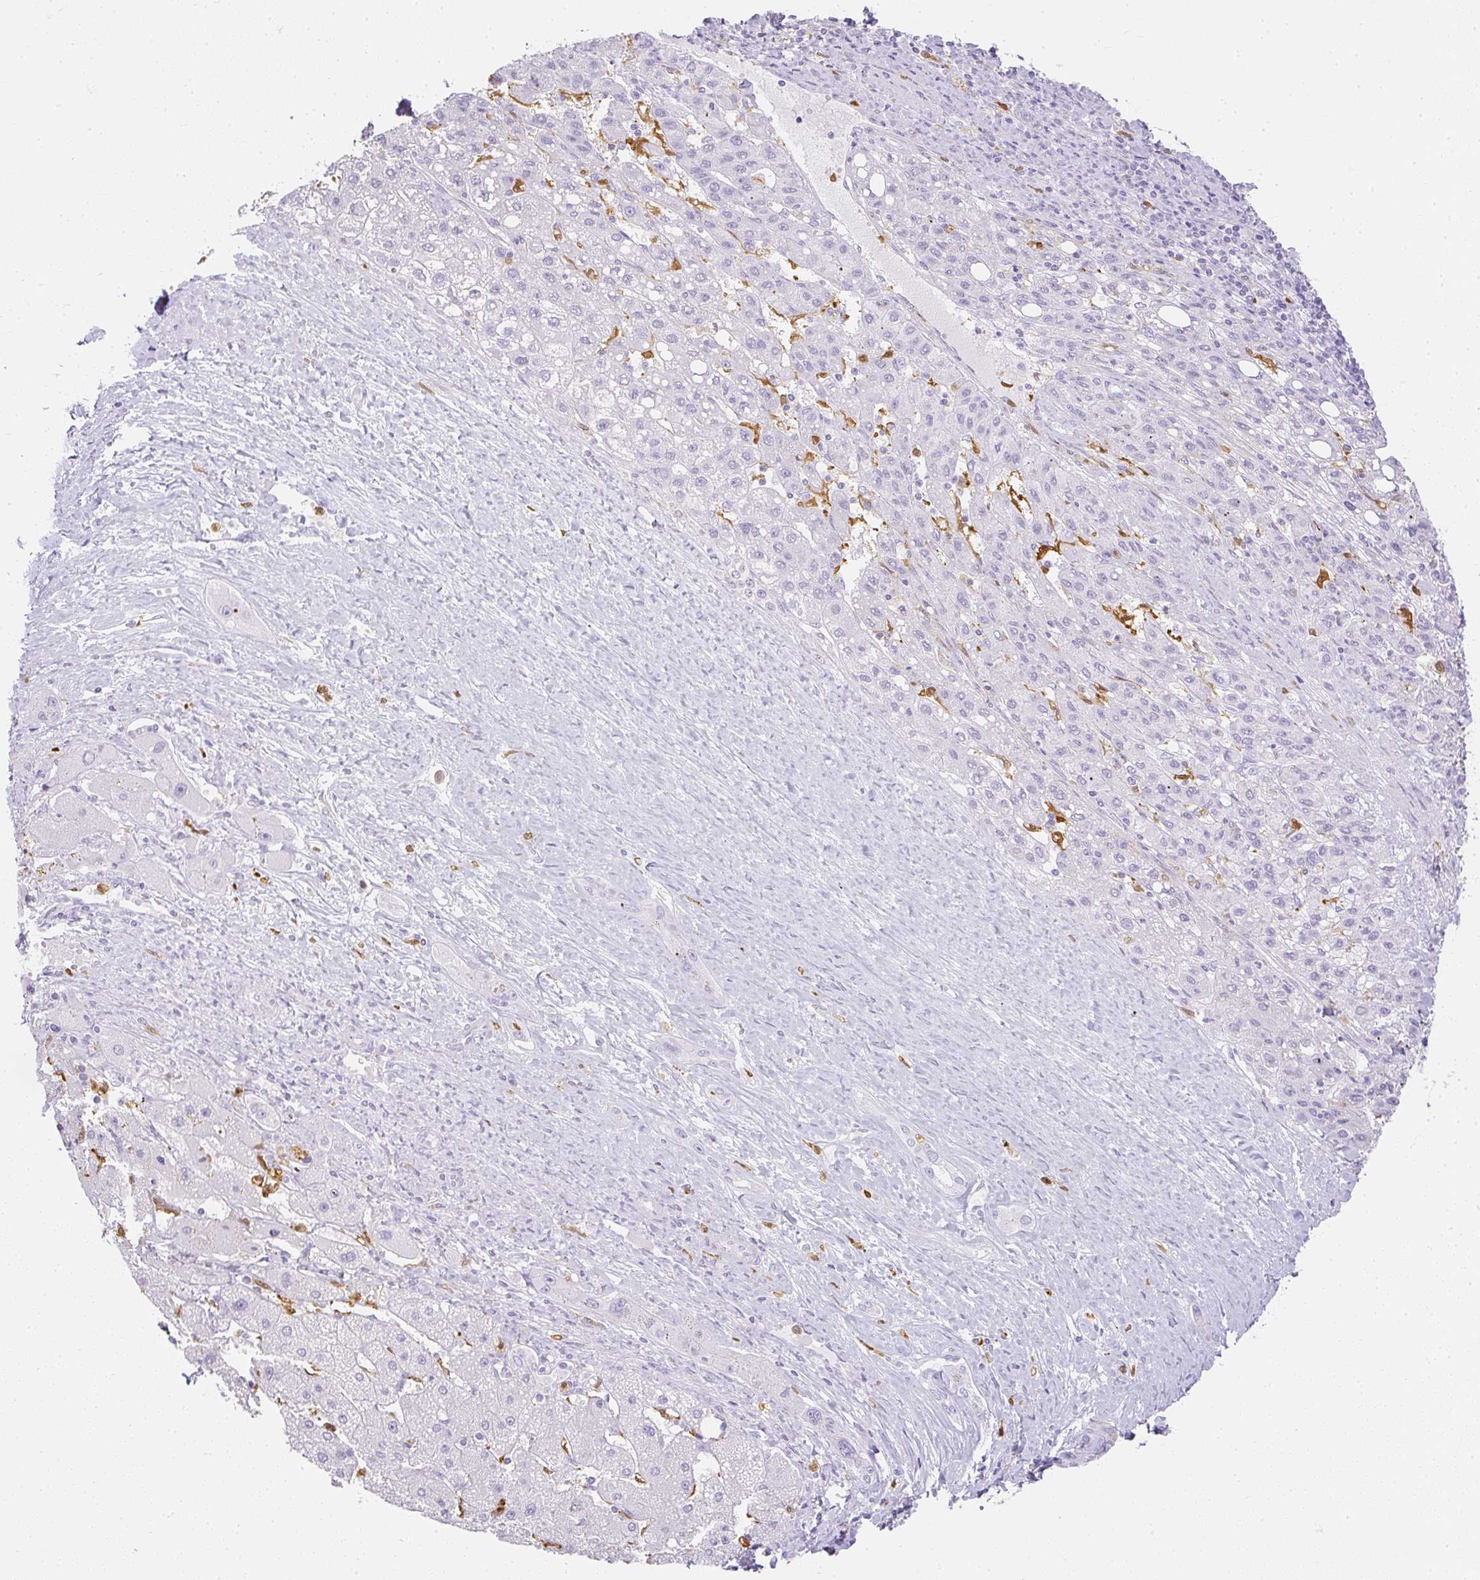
{"staining": {"intensity": "negative", "quantity": "none", "location": "none"}, "tissue": "liver cancer", "cell_type": "Tumor cells", "image_type": "cancer", "snomed": [{"axis": "morphology", "description": "Carcinoma, Hepatocellular, NOS"}, {"axis": "topography", "description": "Liver"}], "caption": "This histopathology image is of liver cancer stained with IHC to label a protein in brown with the nuclei are counter-stained blue. There is no expression in tumor cells. The staining was performed using DAB to visualize the protein expression in brown, while the nuclei were stained in blue with hematoxylin (Magnification: 20x).", "gene": "HK3", "patient": {"sex": "female", "age": 82}}